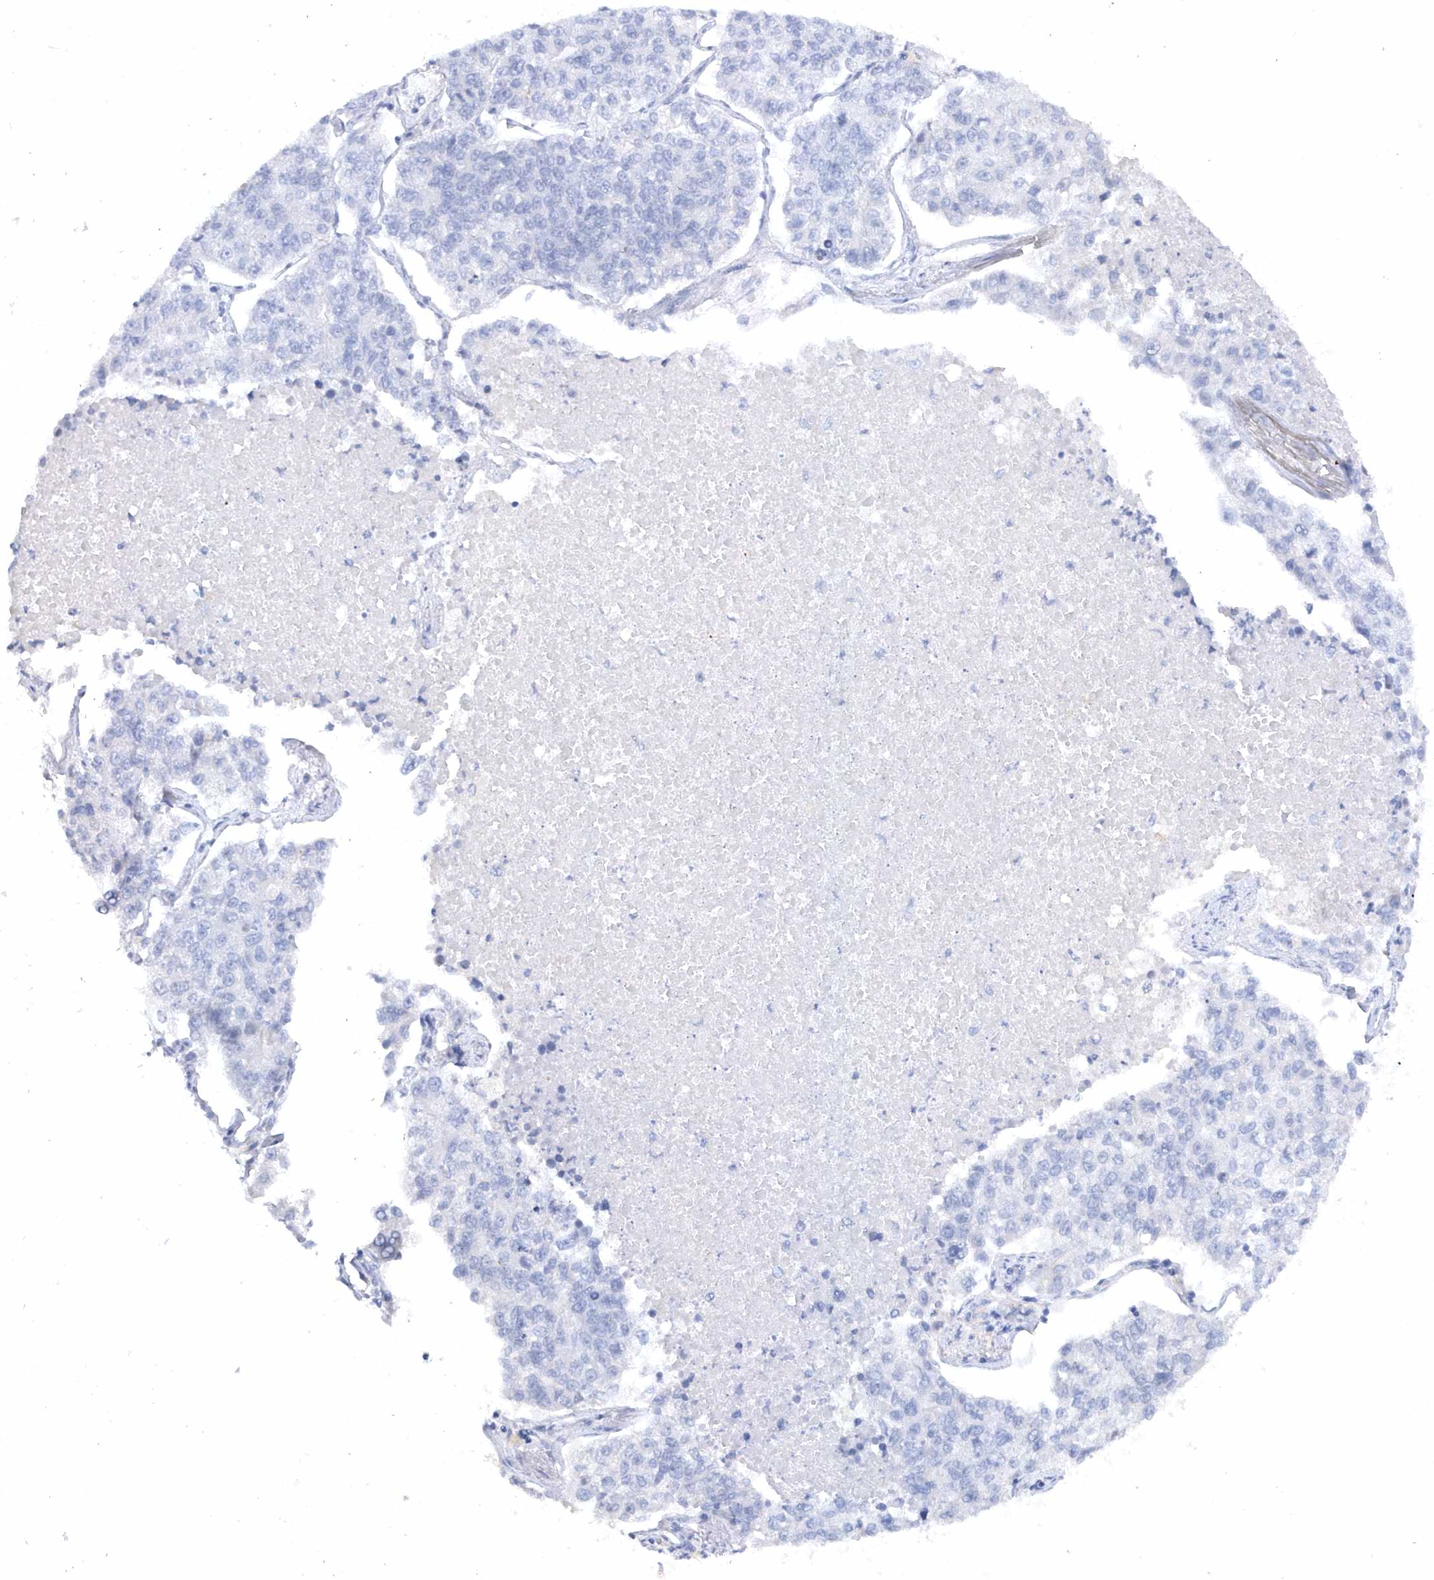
{"staining": {"intensity": "negative", "quantity": "none", "location": "none"}, "tissue": "lung cancer", "cell_type": "Tumor cells", "image_type": "cancer", "snomed": [{"axis": "morphology", "description": "Adenocarcinoma, NOS"}, {"axis": "topography", "description": "Lung"}], "caption": "A histopathology image of lung adenocarcinoma stained for a protein reveals no brown staining in tumor cells.", "gene": "RPE", "patient": {"sex": "male", "age": 49}}